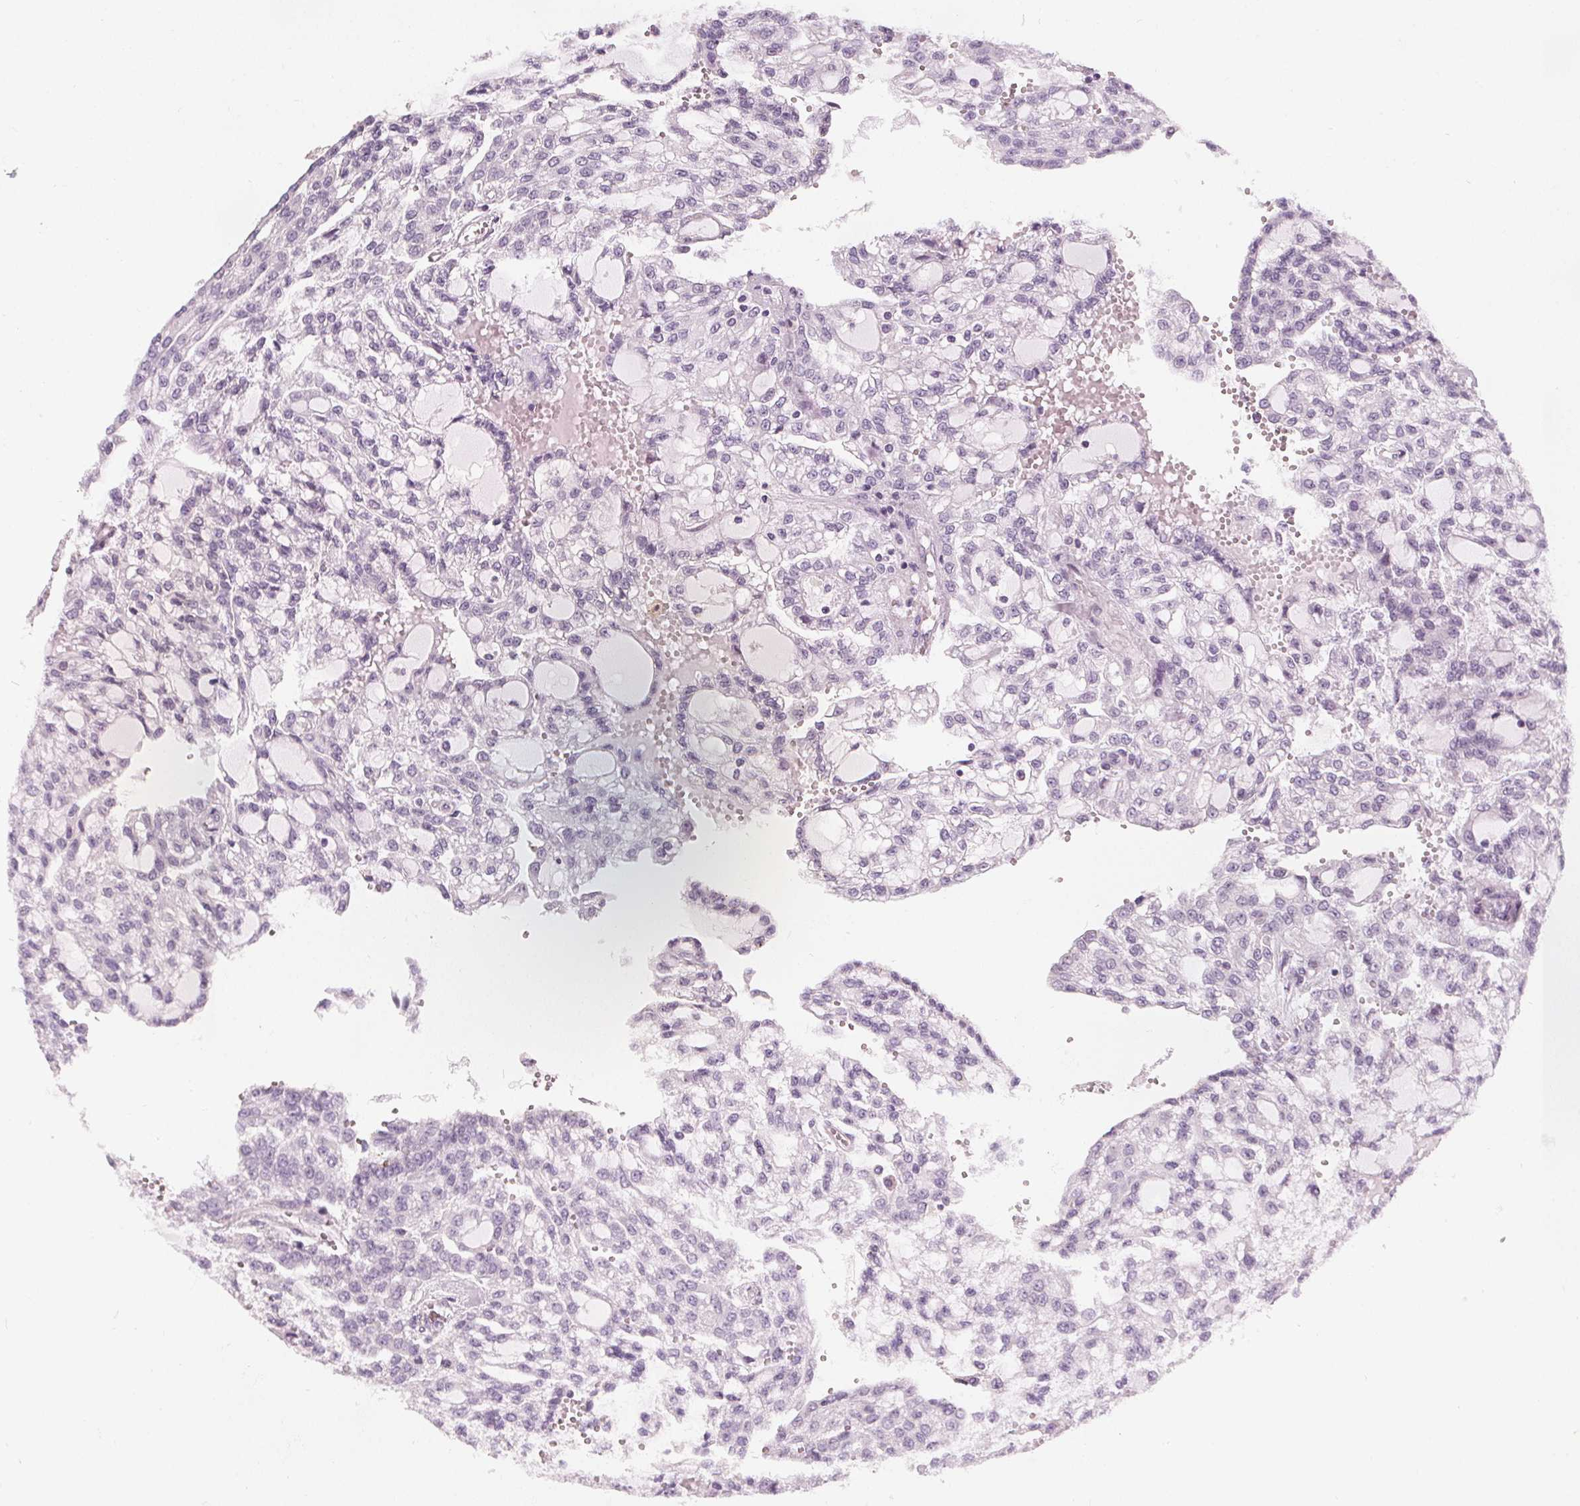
{"staining": {"intensity": "negative", "quantity": "none", "location": "none"}, "tissue": "renal cancer", "cell_type": "Tumor cells", "image_type": "cancer", "snomed": [{"axis": "morphology", "description": "Adenocarcinoma, NOS"}, {"axis": "topography", "description": "Kidney"}], "caption": "An IHC micrograph of adenocarcinoma (renal) is shown. There is no staining in tumor cells of adenocarcinoma (renal). (Brightfield microscopy of DAB immunohistochemistry at high magnification).", "gene": "SLC5A12", "patient": {"sex": "male", "age": 63}}